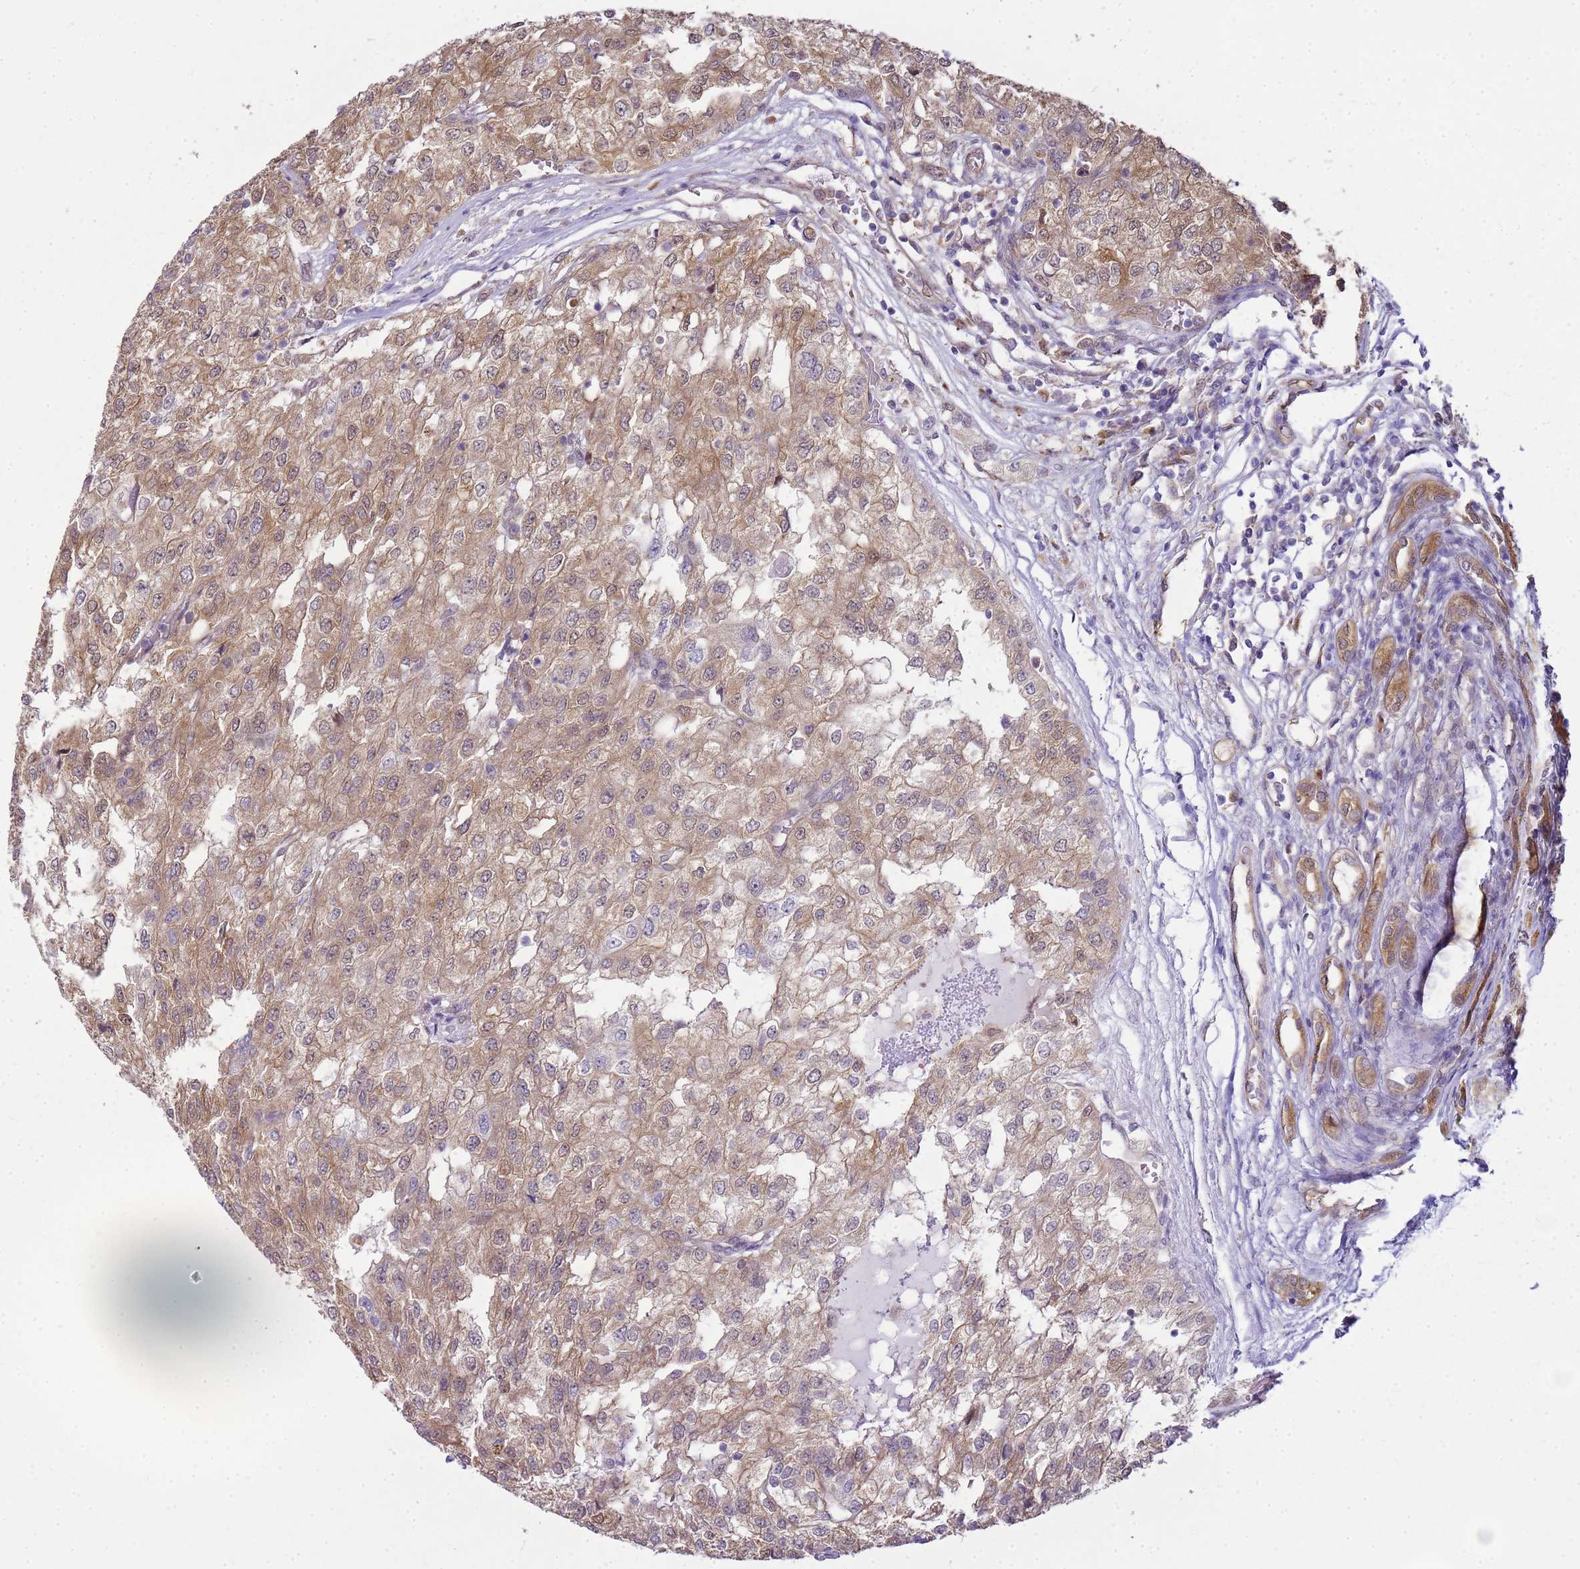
{"staining": {"intensity": "weak", "quantity": ">75%", "location": "cytoplasmic/membranous"}, "tissue": "renal cancer", "cell_type": "Tumor cells", "image_type": "cancer", "snomed": [{"axis": "morphology", "description": "Adenocarcinoma, NOS"}, {"axis": "topography", "description": "Kidney"}], "caption": "An immunohistochemistry (IHC) micrograph of tumor tissue is shown. Protein staining in brown shows weak cytoplasmic/membranous positivity in renal adenocarcinoma within tumor cells.", "gene": "YWHAE", "patient": {"sex": "female", "age": 54}}